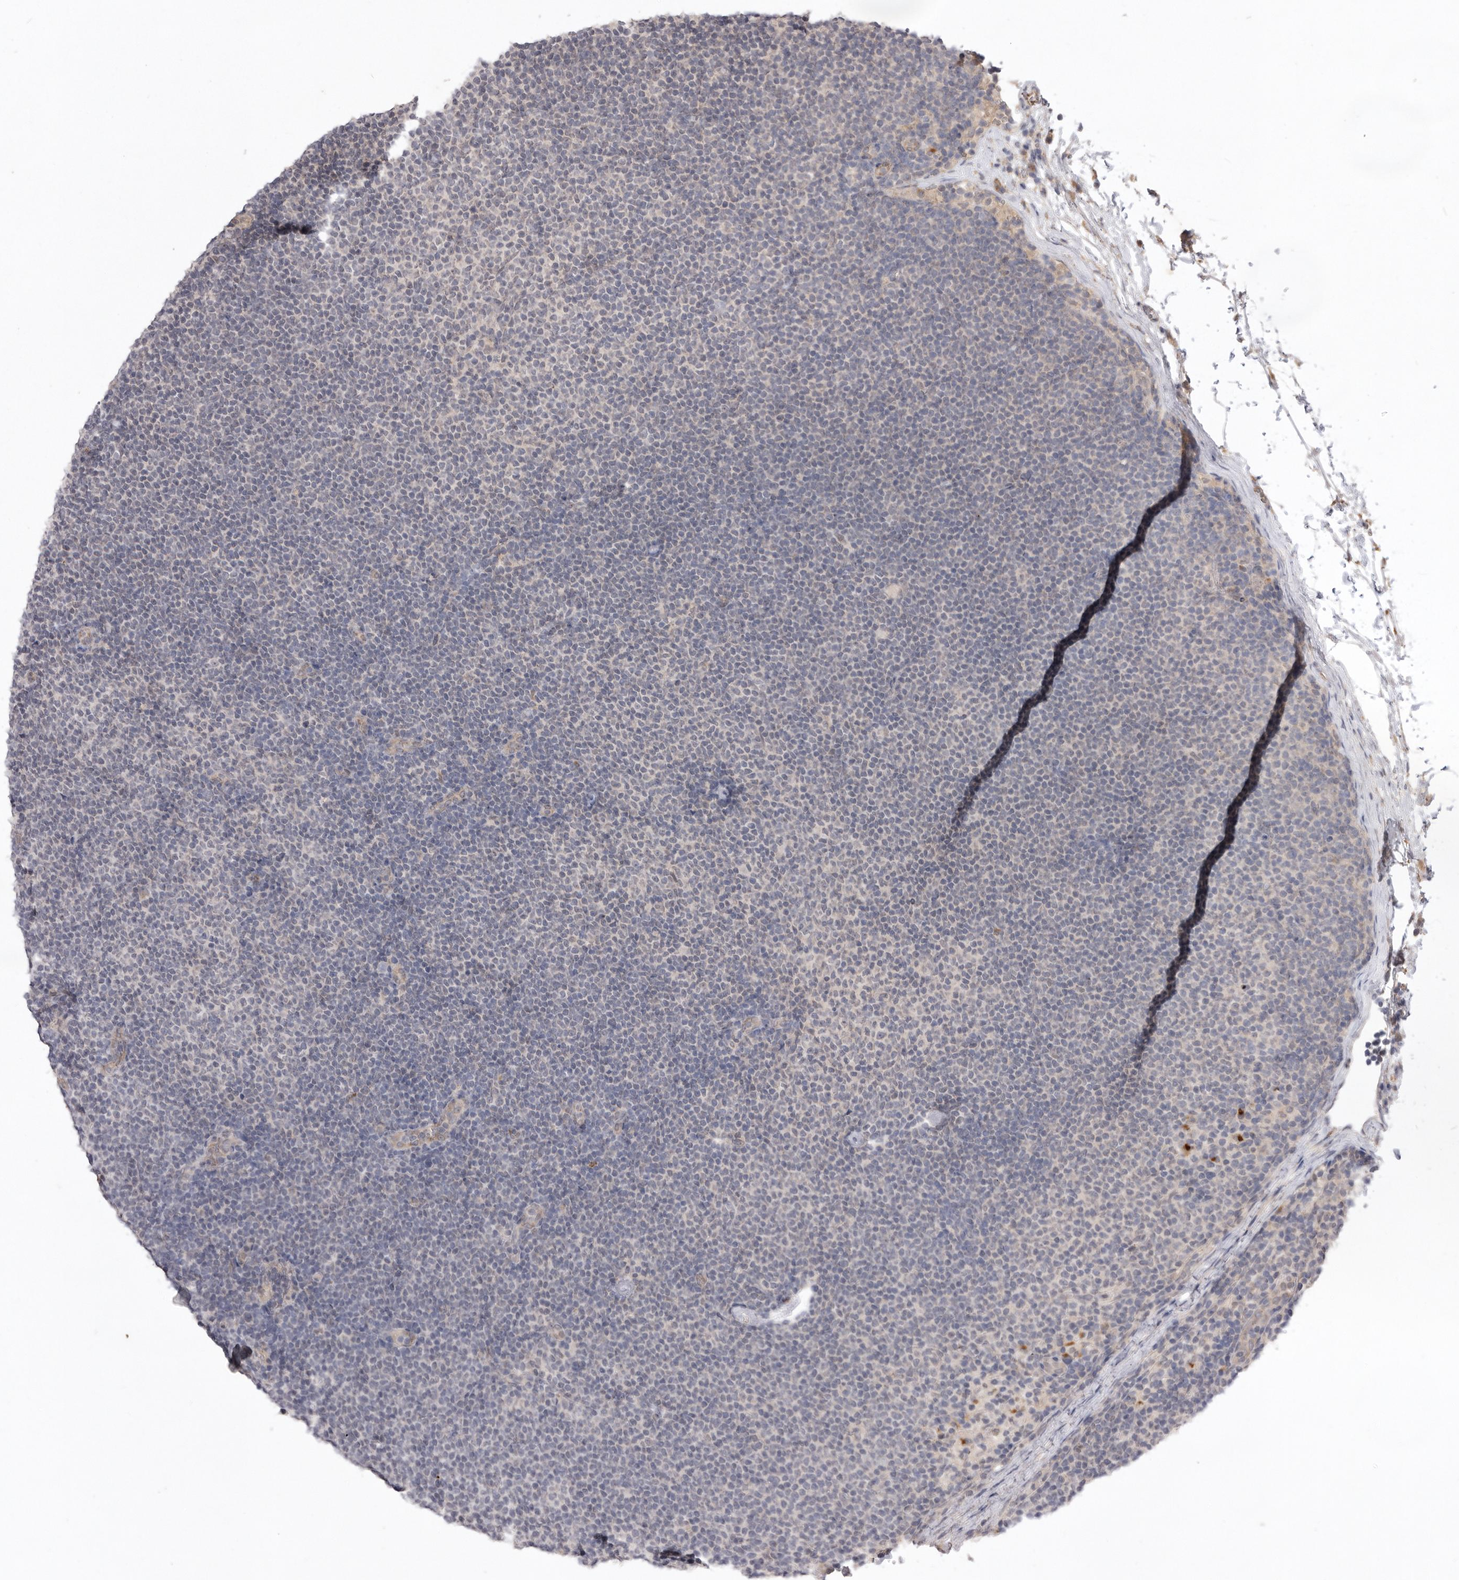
{"staining": {"intensity": "negative", "quantity": "none", "location": "none"}, "tissue": "lymphoma", "cell_type": "Tumor cells", "image_type": "cancer", "snomed": [{"axis": "morphology", "description": "Malignant lymphoma, non-Hodgkin's type, Low grade"}, {"axis": "topography", "description": "Lymph node"}], "caption": "Immunohistochemical staining of human lymphoma shows no significant staining in tumor cells.", "gene": "TLR3", "patient": {"sex": "female", "age": 53}}